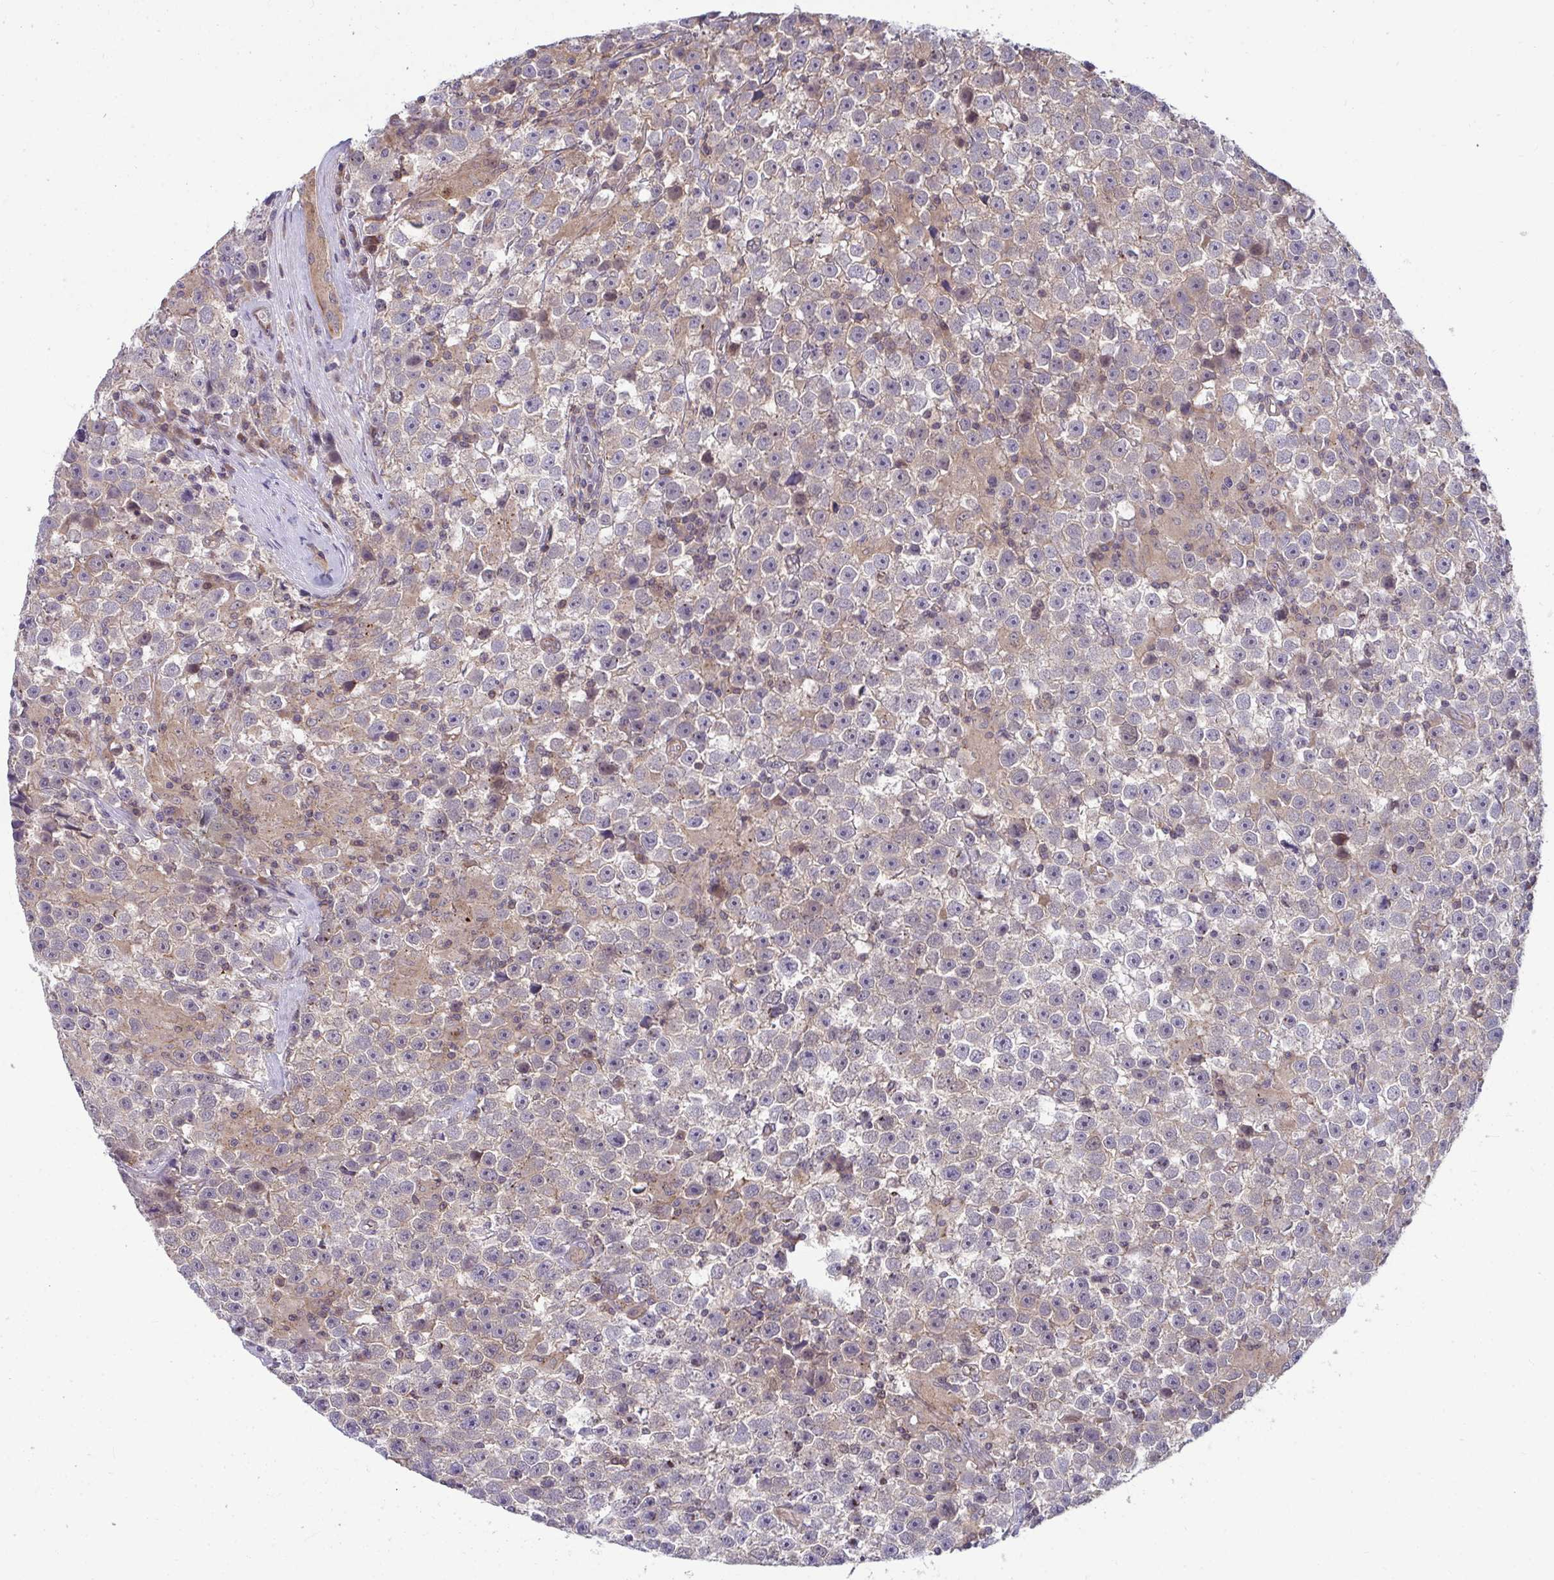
{"staining": {"intensity": "weak", "quantity": "25%-75%", "location": "cytoplasmic/membranous"}, "tissue": "testis cancer", "cell_type": "Tumor cells", "image_type": "cancer", "snomed": [{"axis": "morphology", "description": "Seminoma, NOS"}, {"axis": "topography", "description": "Testis"}], "caption": "Protein analysis of testis seminoma tissue shows weak cytoplasmic/membranous positivity in about 25%-75% of tumor cells.", "gene": "IST1", "patient": {"sex": "male", "age": 31}}